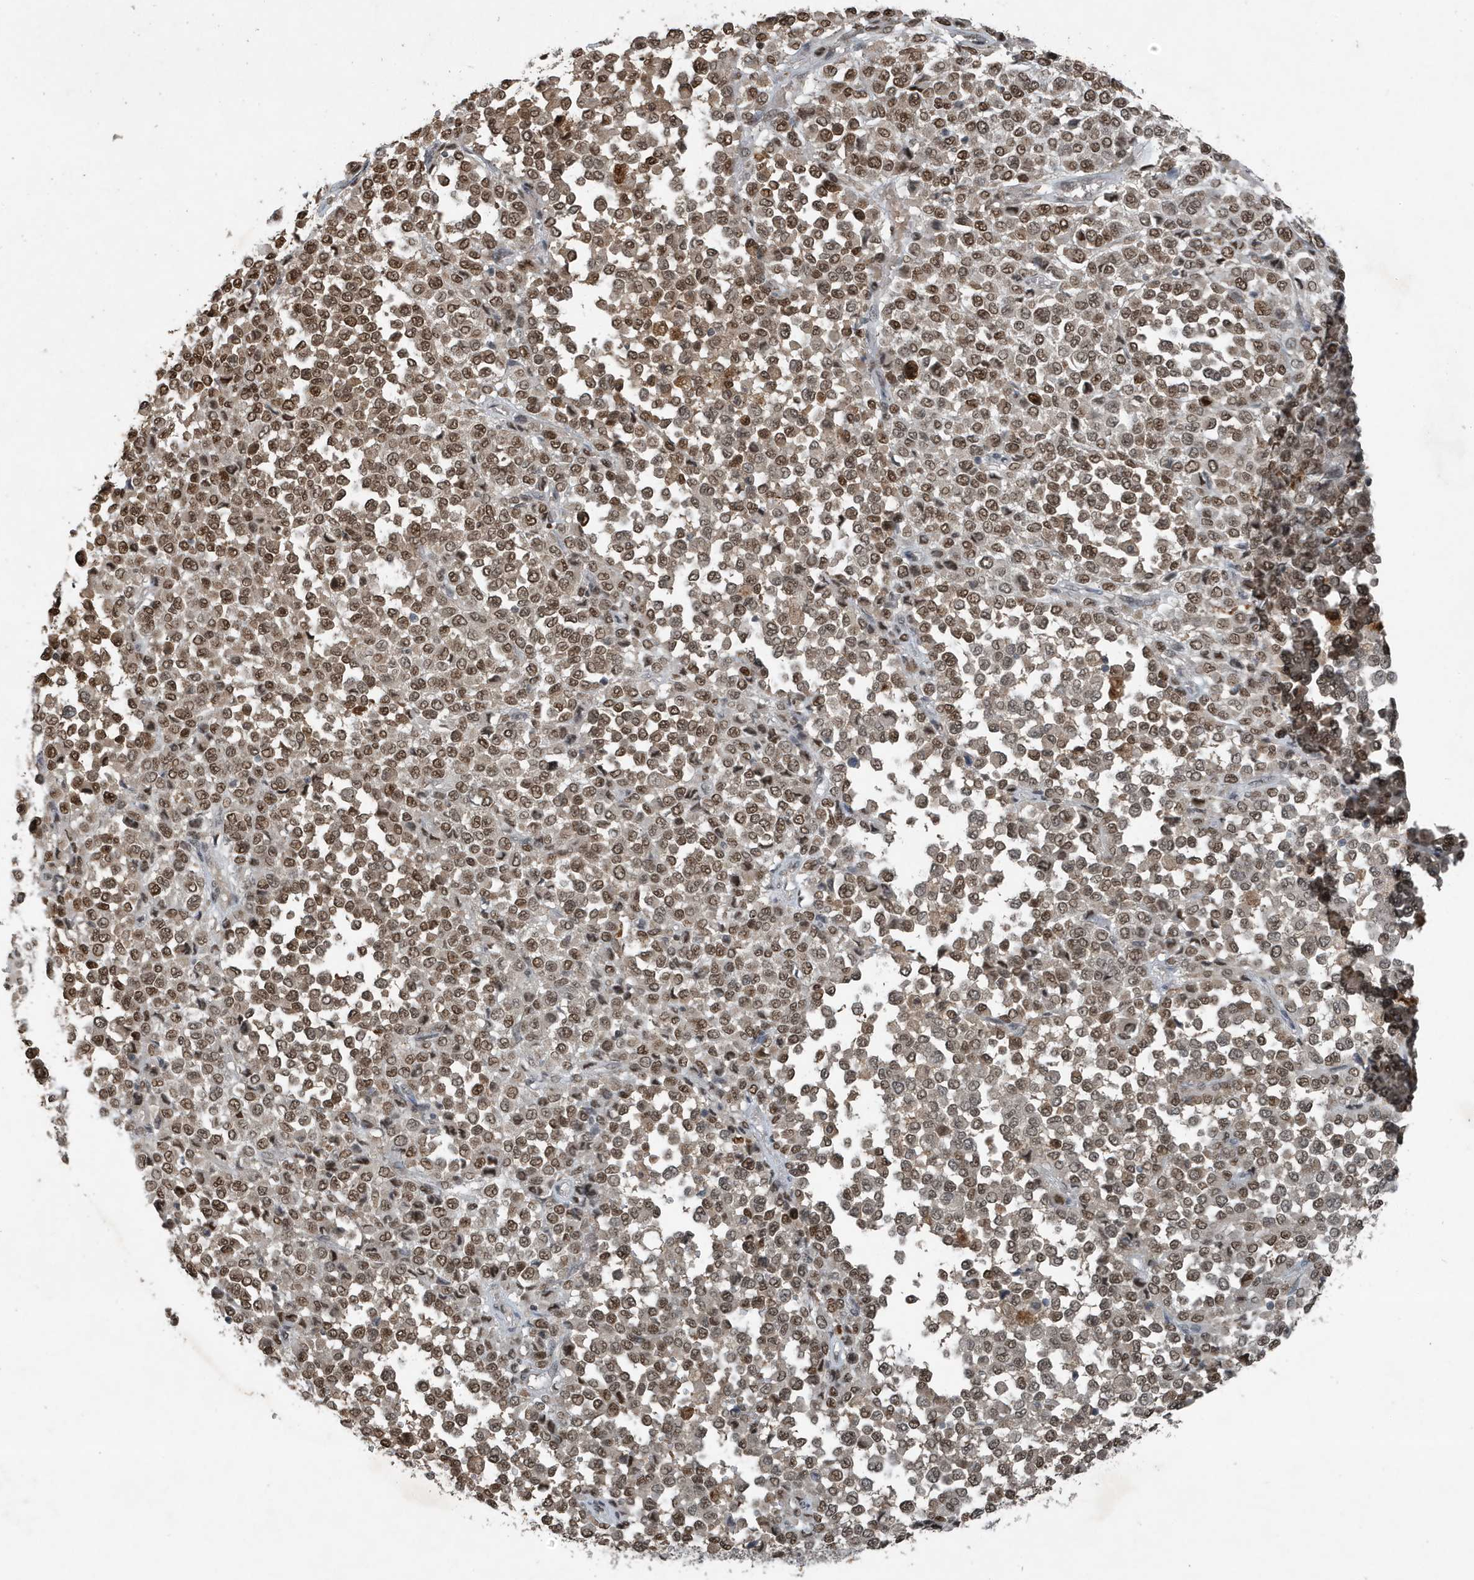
{"staining": {"intensity": "moderate", "quantity": ">75%", "location": "nuclear"}, "tissue": "melanoma", "cell_type": "Tumor cells", "image_type": "cancer", "snomed": [{"axis": "morphology", "description": "Malignant melanoma, Metastatic site"}, {"axis": "topography", "description": "Pancreas"}], "caption": "Immunohistochemical staining of human malignant melanoma (metastatic site) demonstrates moderate nuclear protein staining in approximately >75% of tumor cells.", "gene": "HSPA1A", "patient": {"sex": "female", "age": 30}}